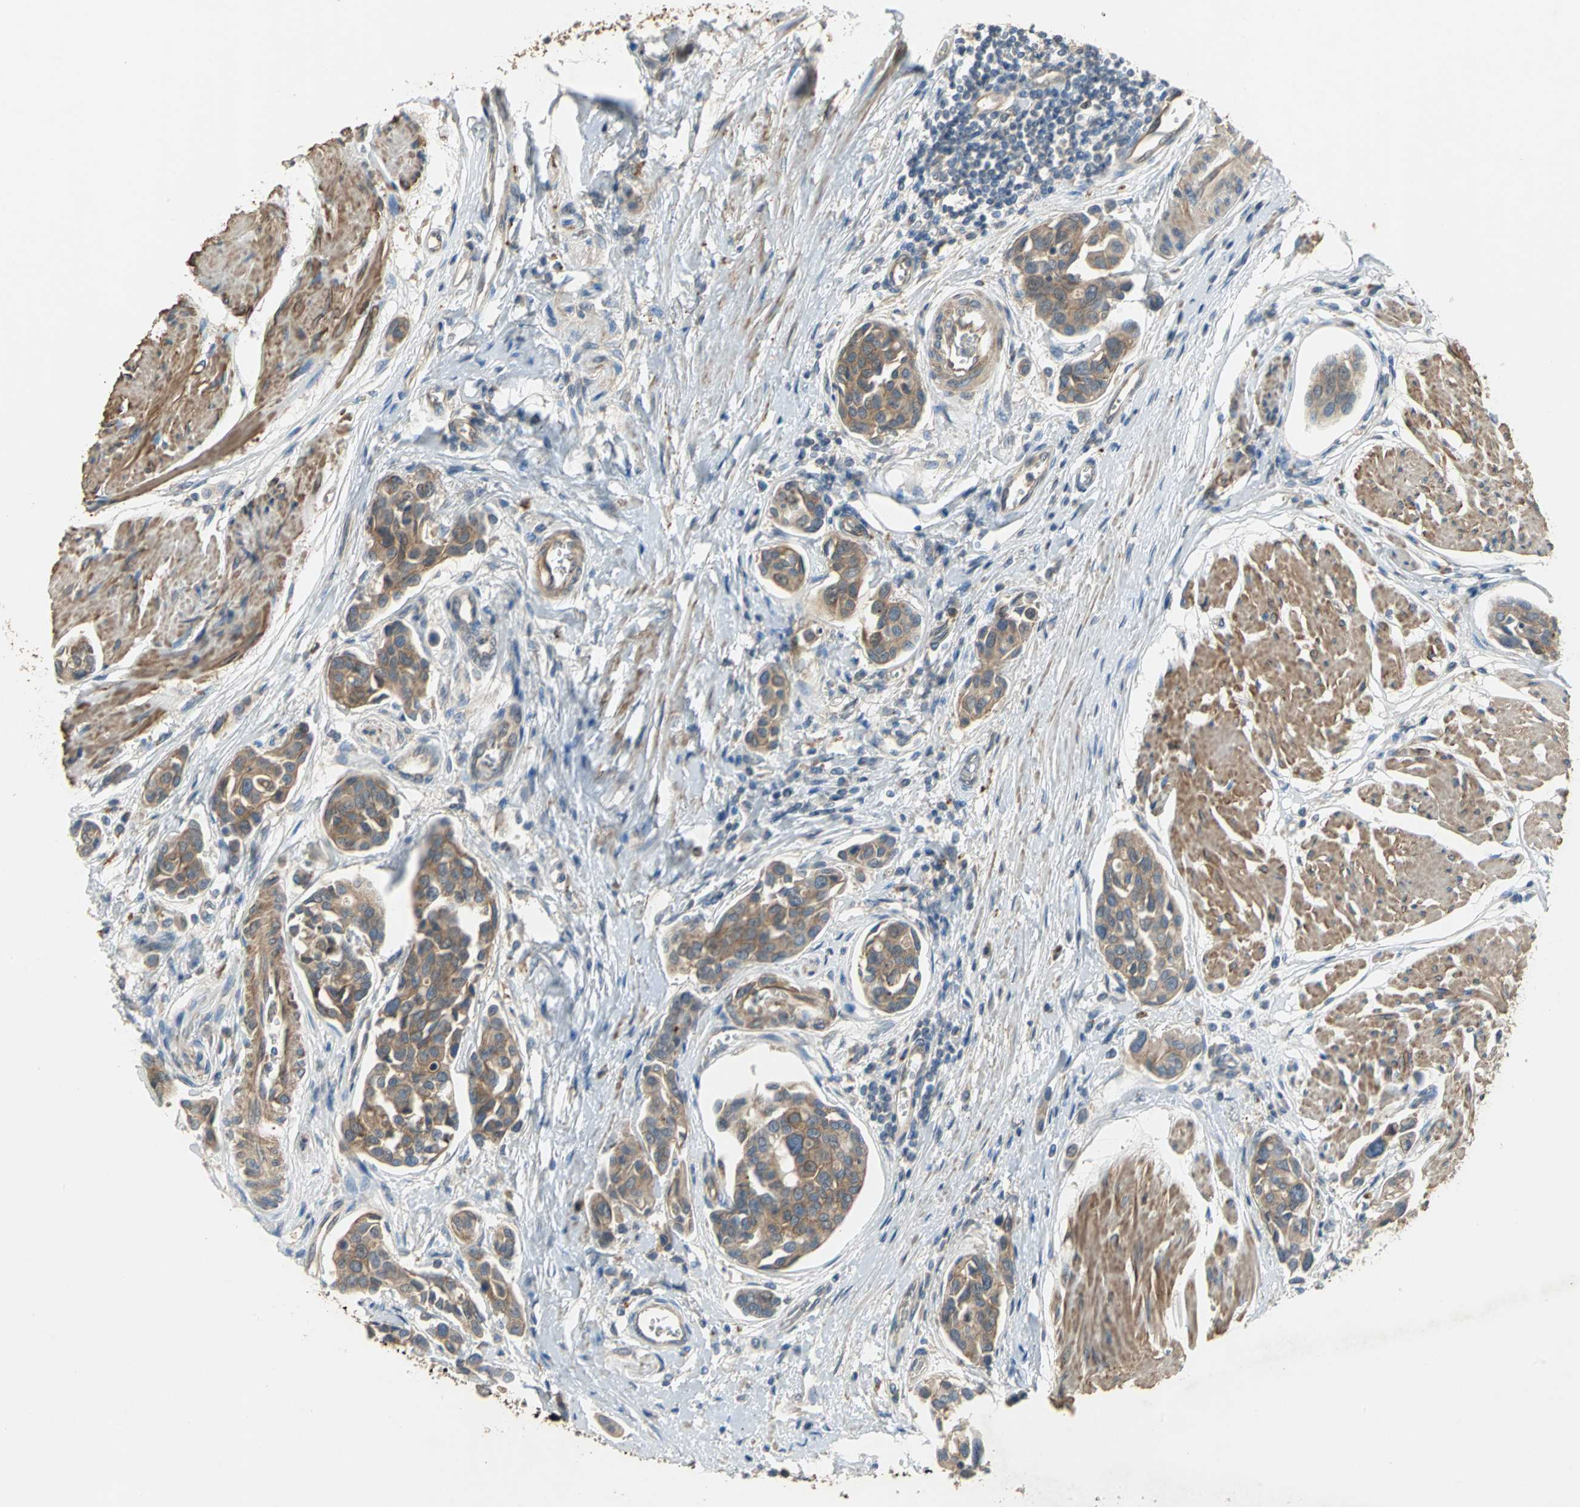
{"staining": {"intensity": "moderate", "quantity": ">75%", "location": "cytoplasmic/membranous"}, "tissue": "urothelial cancer", "cell_type": "Tumor cells", "image_type": "cancer", "snomed": [{"axis": "morphology", "description": "Urothelial carcinoma, High grade"}, {"axis": "topography", "description": "Urinary bladder"}], "caption": "Approximately >75% of tumor cells in human high-grade urothelial carcinoma show moderate cytoplasmic/membranous protein staining as visualized by brown immunohistochemical staining.", "gene": "MET", "patient": {"sex": "male", "age": 78}}